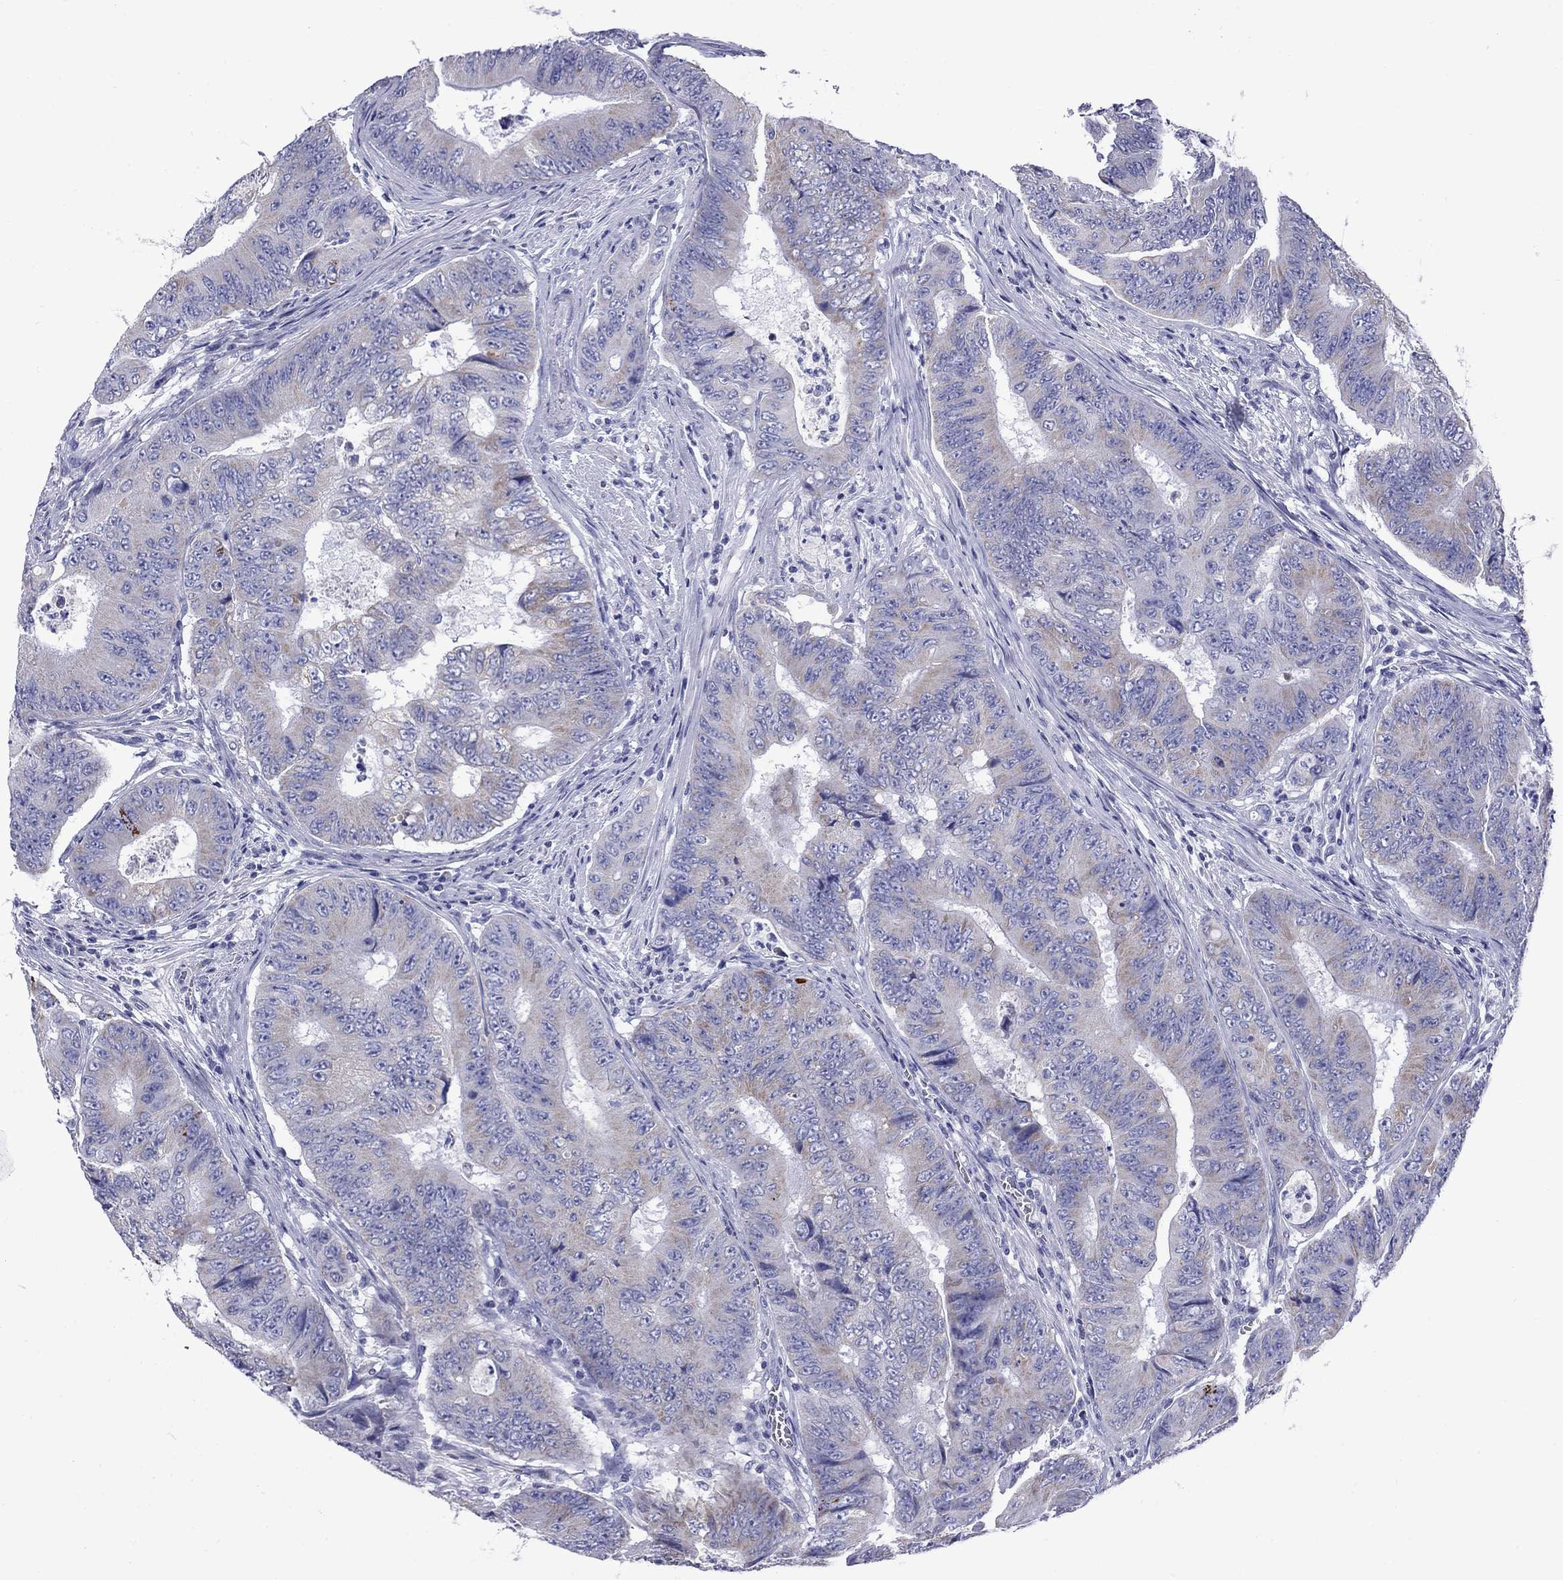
{"staining": {"intensity": "weak", "quantity": "25%-75%", "location": "cytoplasmic/membranous"}, "tissue": "colorectal cancer", "cell_type": "Tumor cells", "image_type": "cancer", "snomed": [{"axis": "morphology", "description": "Adenocarcinoma, NOS"}, {"axis": "topography", "description": "Colon"}], "caption": "Approximately 25%-75% of tumor cells in colorectal cancer exhibit weak cytoplasmic/membranous protein expression as visualized by brown immunohistochemical staining.", "gene": "ACADSB", "patient": {"sex": "female", "age": 48}}